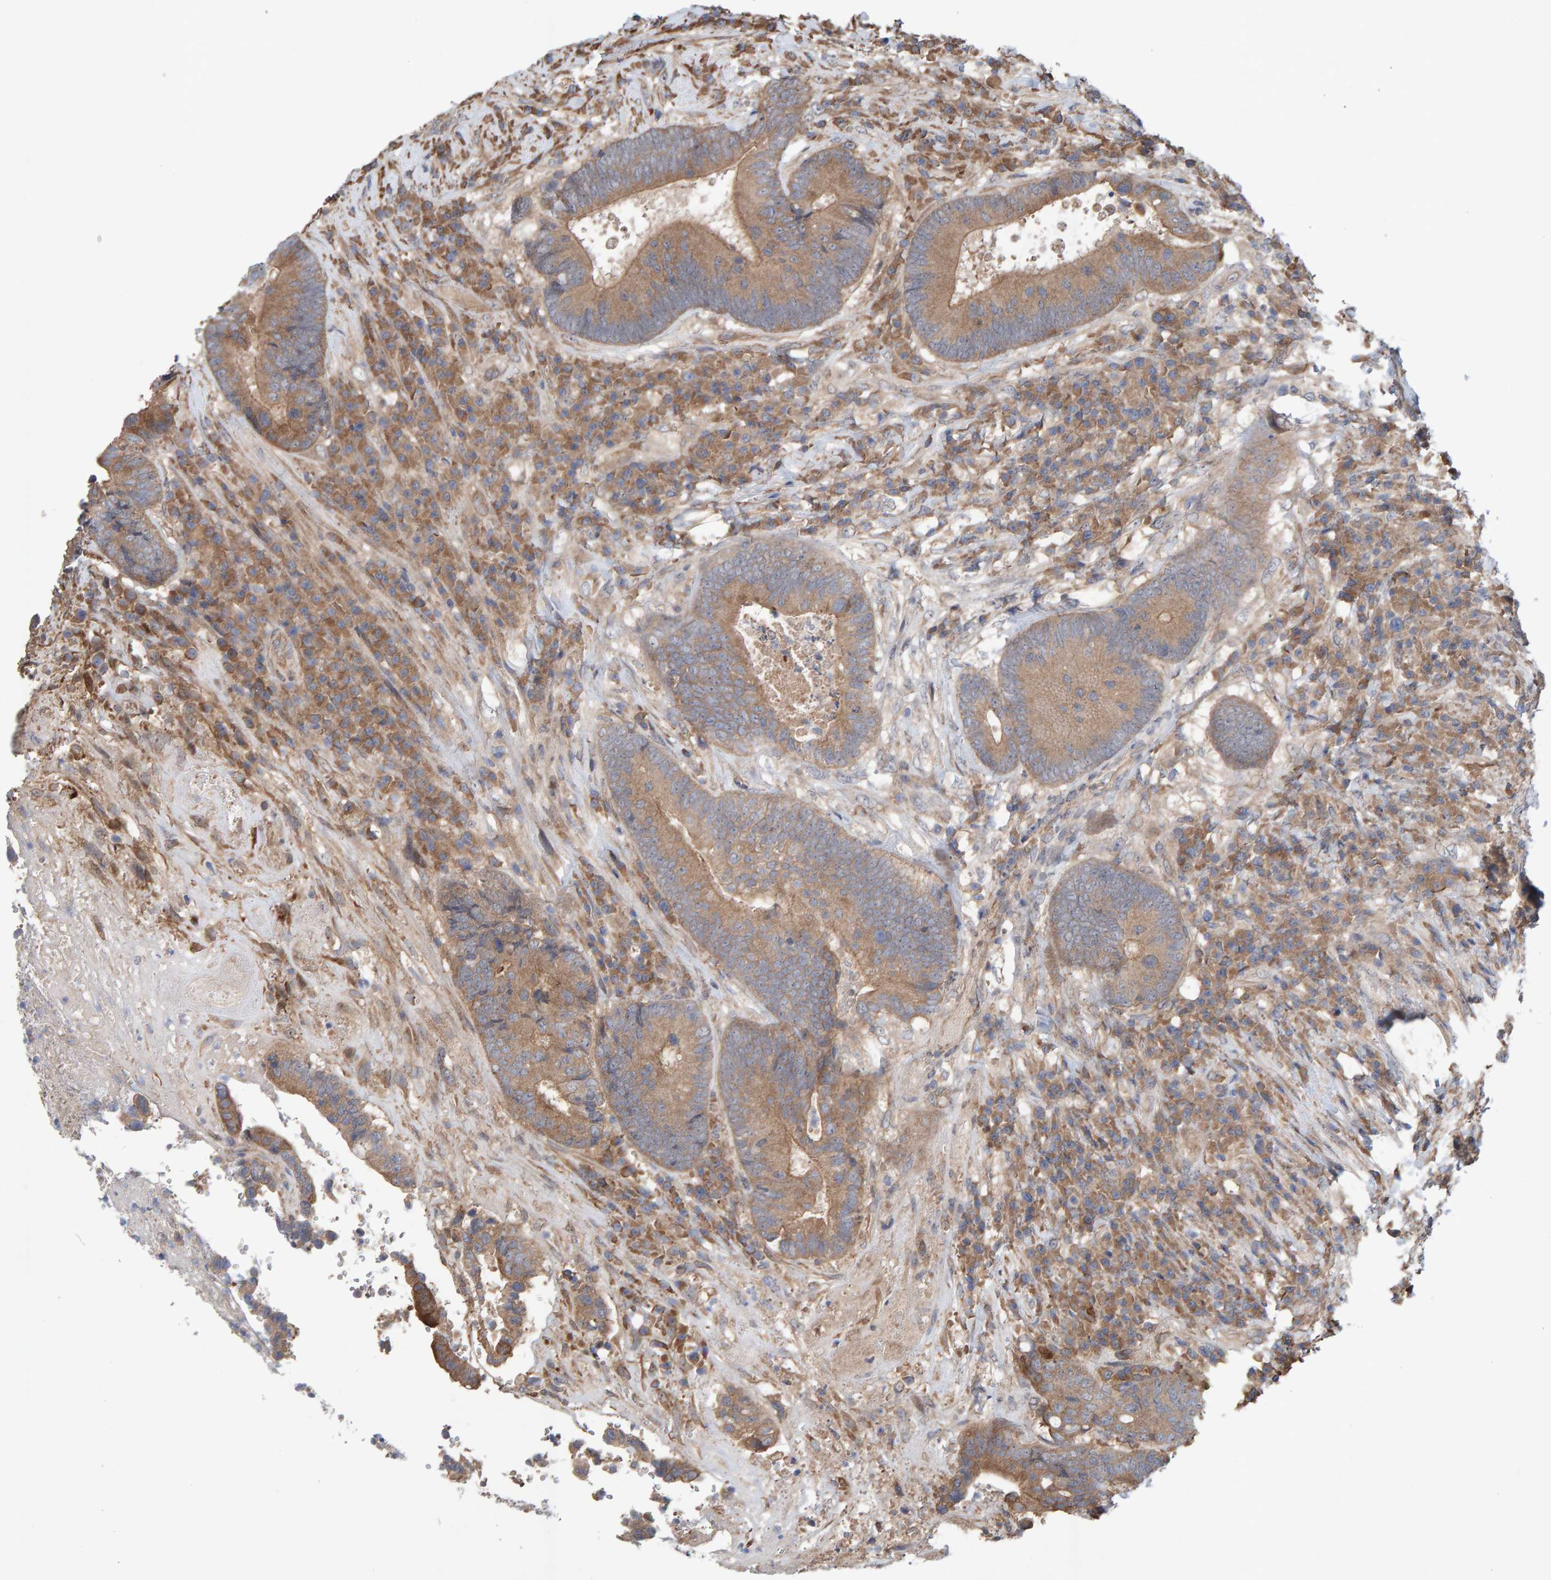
{"staining": {"intensity": "moderate", "quantity": ">75%", "location": "cytoplasmic/membranous"}, "tissue": "colorectal cancer", "cell_type": "Tumor cells", "image_type": "cancer", "snomed": [{"axis": "morphology", "description": "Adenocarcinoma, NOS"}, {"axis": "topography", "description": "Rectum"}], "caption": "IHC (DAB) staining of human colorectal adenocarcinoma demonstrates moderate cytoplasmic/membranous protein positivity in approximately >75% of tumor cells. Immunohistochemistry stains the protein in brown and the nuclei are stained blue.", "gene": "LRSAM1", "patient": {"sex": "female", "age": 89}}